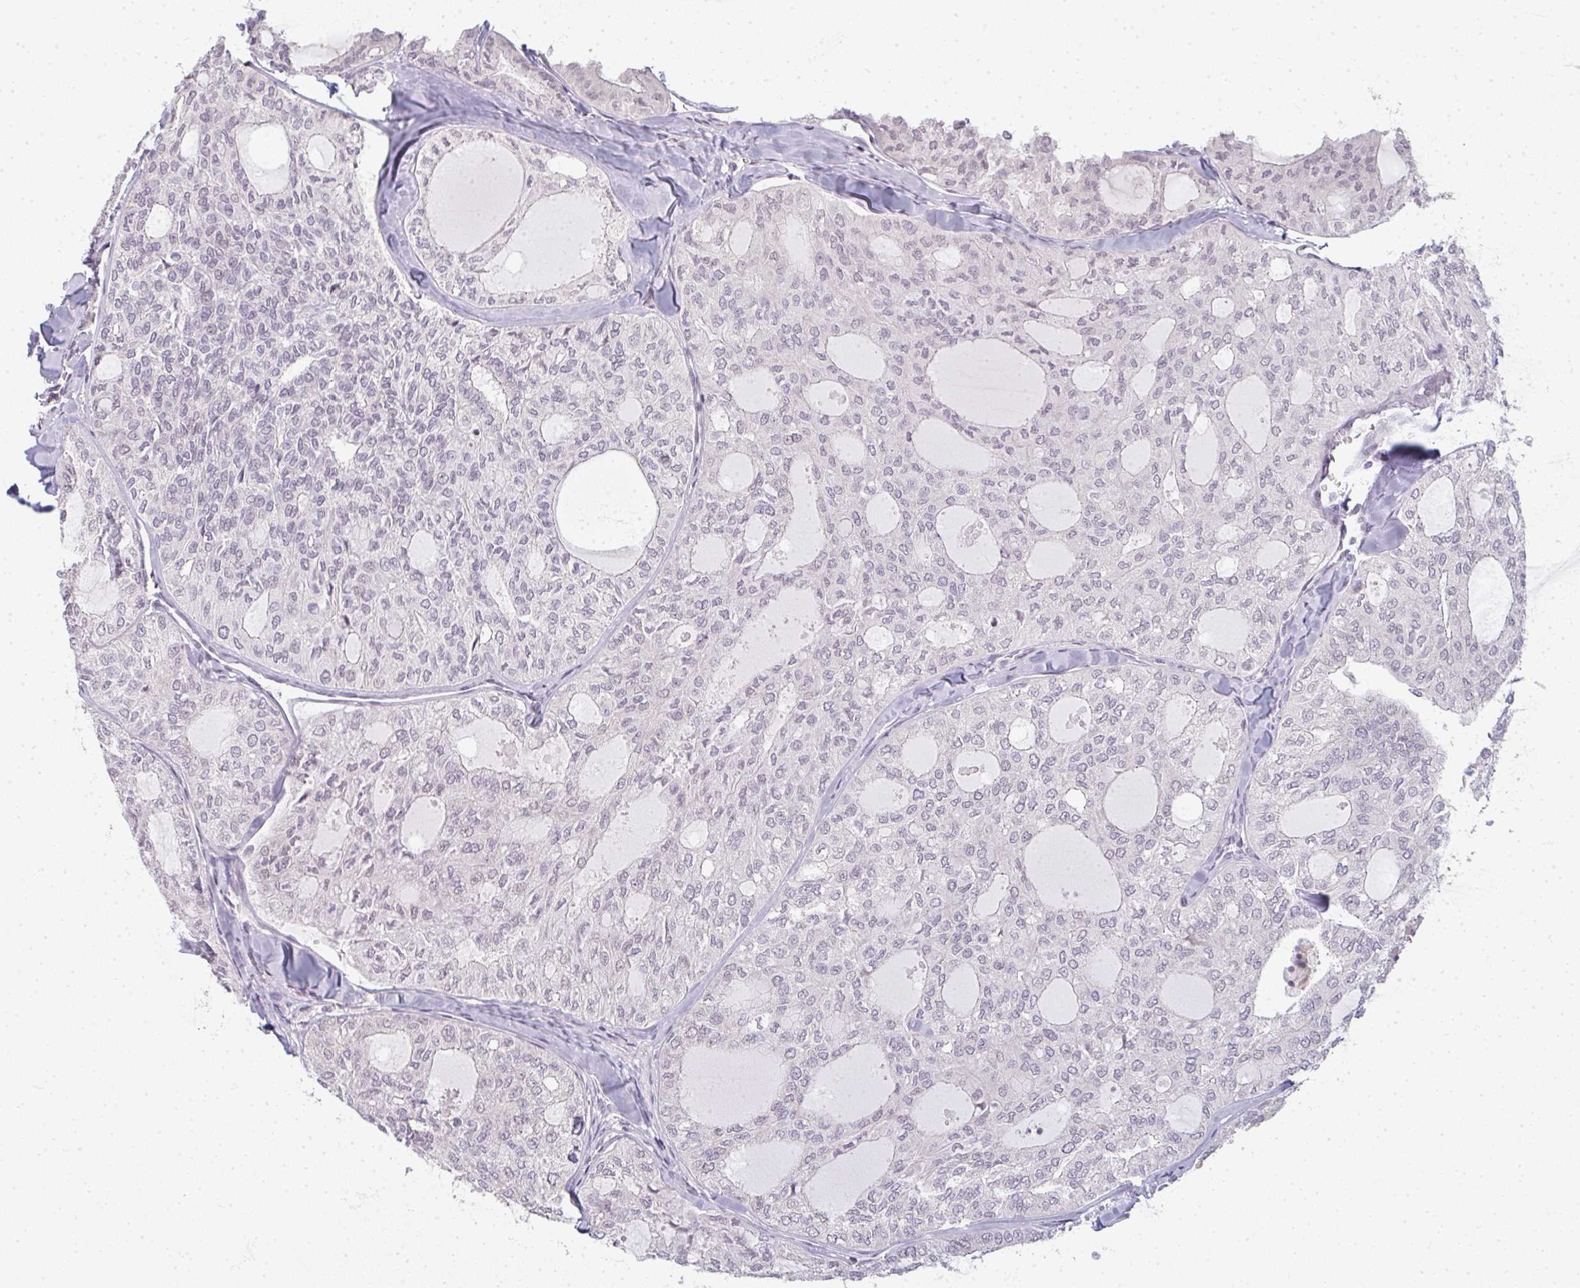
{"staining": {"intensity": "negative", "quantity": "none", "location": "none"}, "tissue": "thyroid cancer", "cell_type": "Tumor cells", "image_type": "cancer", "snomed": [{"axis": "morphology", "description": "Follicular adenoma carcinoma, NOS"}, {"axis": "topography", "description": "Thyroid gland"}], "caption": "This micrograph is of thyroid cancer (follicular adenoma carcinoma) stained with IHC to label a protein in brown with the nuclei are counter-stained blue. There is no staining in tumor cells.", "gene": "RBBP6", "patient": {"sex": "male", "age": 75}}